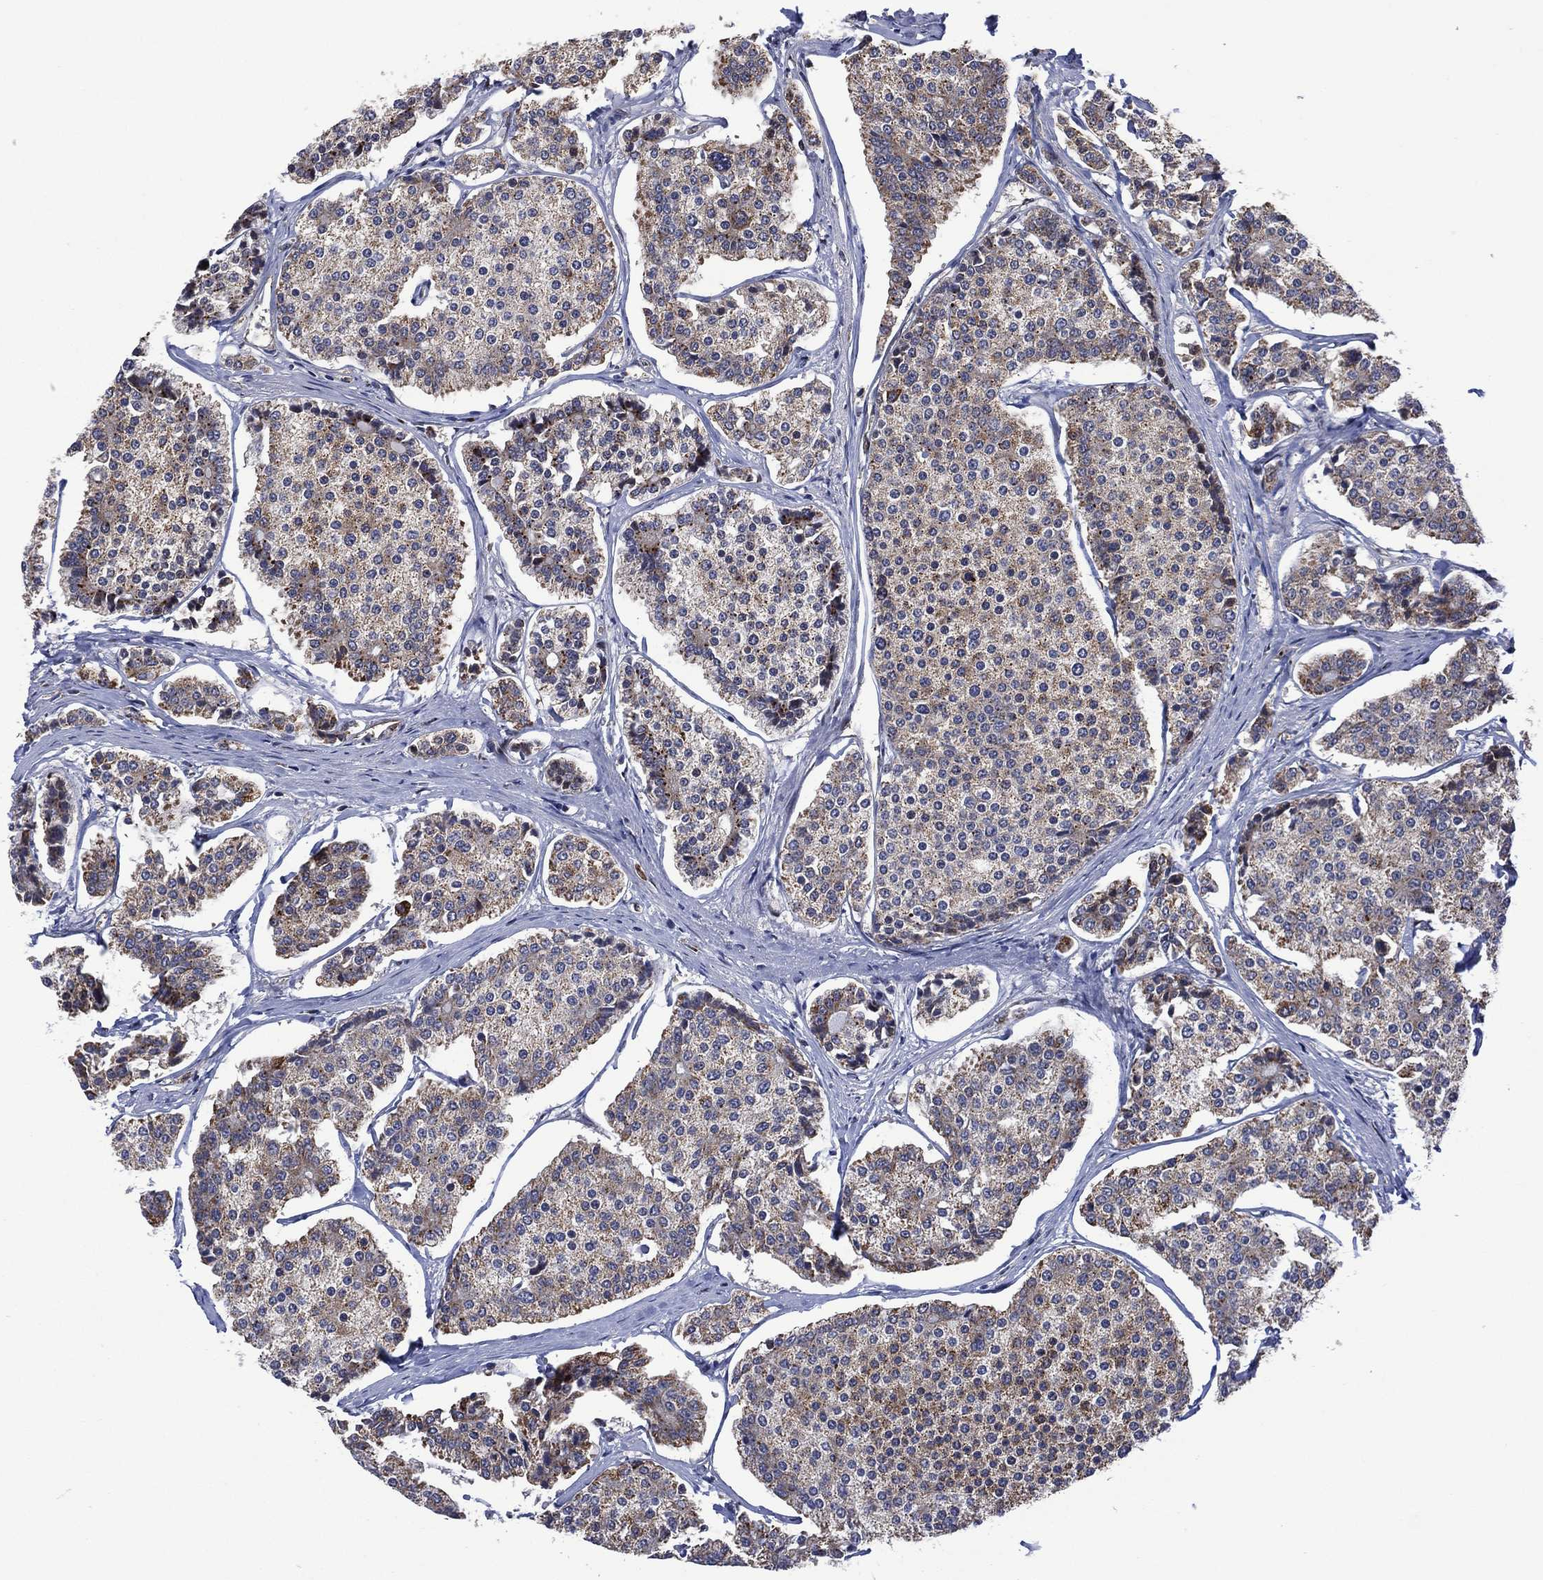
{"staining": {"intensity": "weak", "quantity": "25%-75%", "location": "cytoplasmic/membranous"}, "tissue": "carcinoid", "cell_type": "Tumor cells", "image_type": "cancer", "snomed": [{"axis": "morphology", "description": "Carcinoid, malignant, NOS"}, {"axis": "topography", "description": "Small intestine"}], "caption": "Protein staining demonstrates weak cytoplasmic/membranous positivity in about 25%-75% of tumor cells in malignant carcinoid.", "gene": "HTD2", "patient": {"sex": "female", "age": 65}}